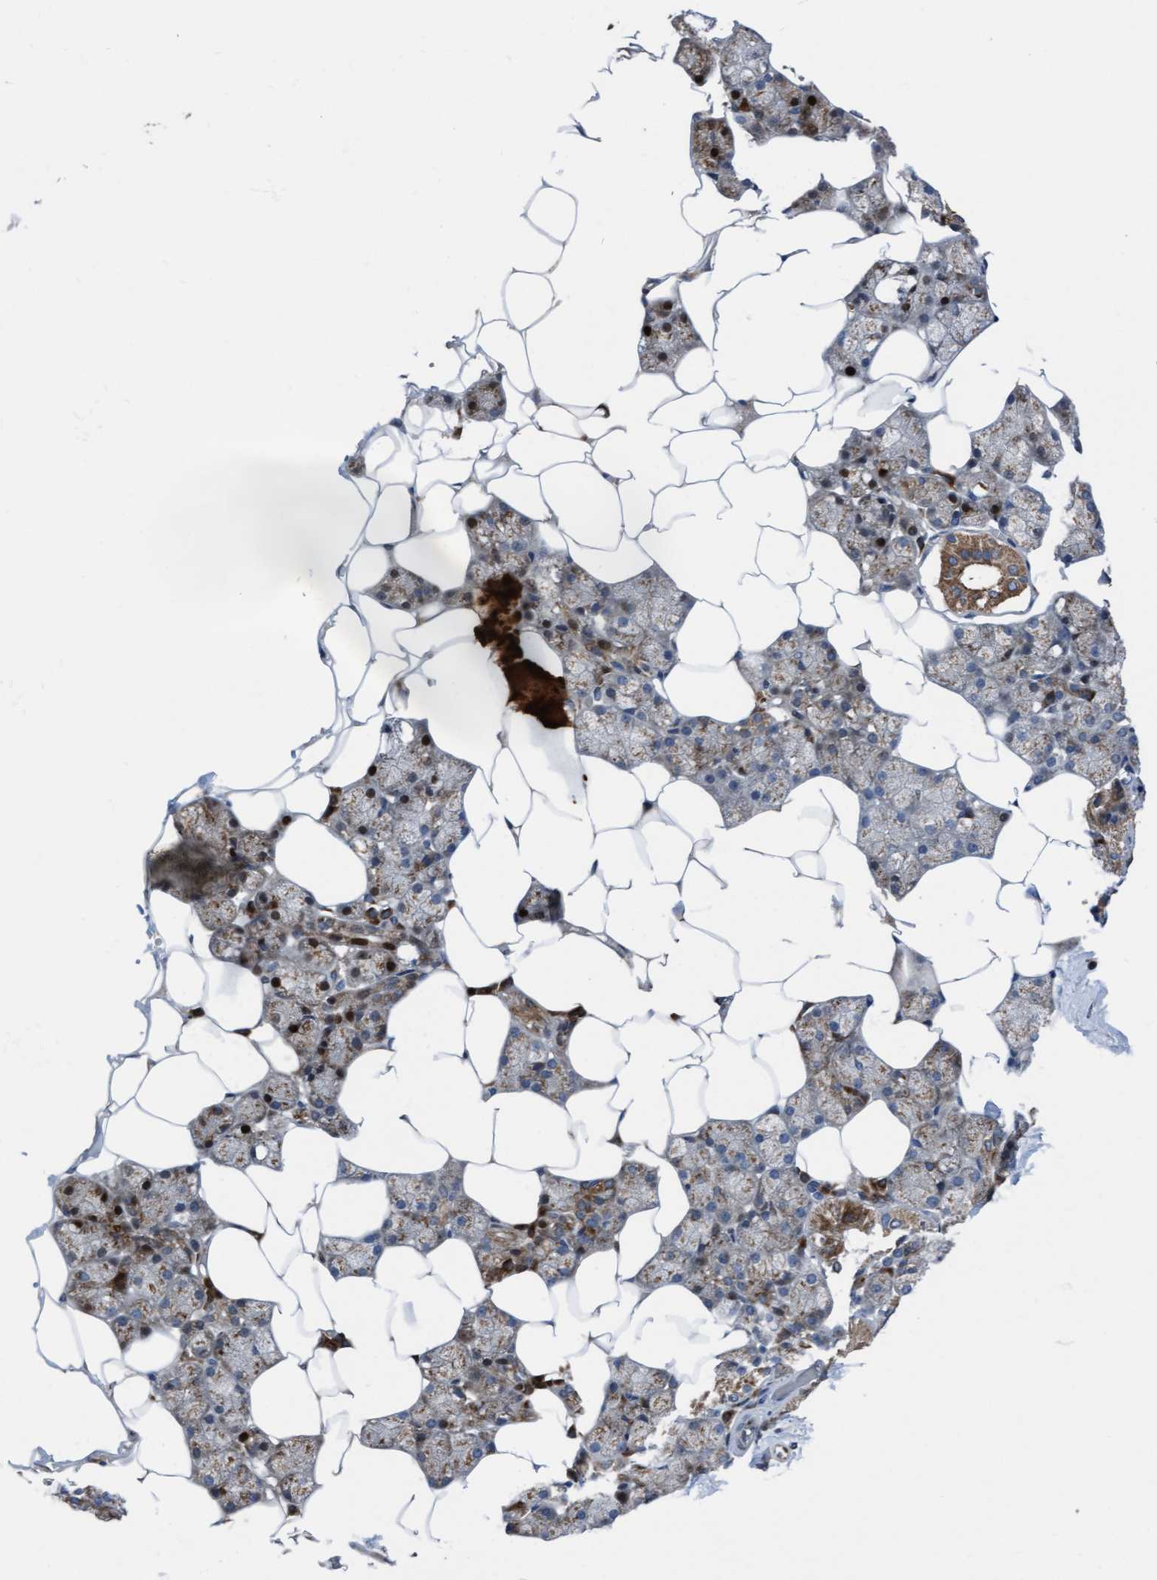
{"staining": {"intensity": "moderate", "quantity": "25%-75%", "location": "cytoplasmic/membranous,nuclear"}, "tissue": "salivary gland", "cell_type": "Glandular cells", "image_type": "normal", "snomed": [{"axis": "morphology", "description": "Normal tissue, NOS"}, {"axis": "topography", "description": "Salivary gland"}], "caption": "A brown stain labels moderate cytoplasmic/membranous,nuclear expression of a protein in glandular cells of benign human salivary gland. The staining was performed using DAB, with brown indicating positive protein expression. Nuclei are stained blue with hematoxylin.", "gene": "KLHL26", "patient": {"sex": "male", "age": 62}}